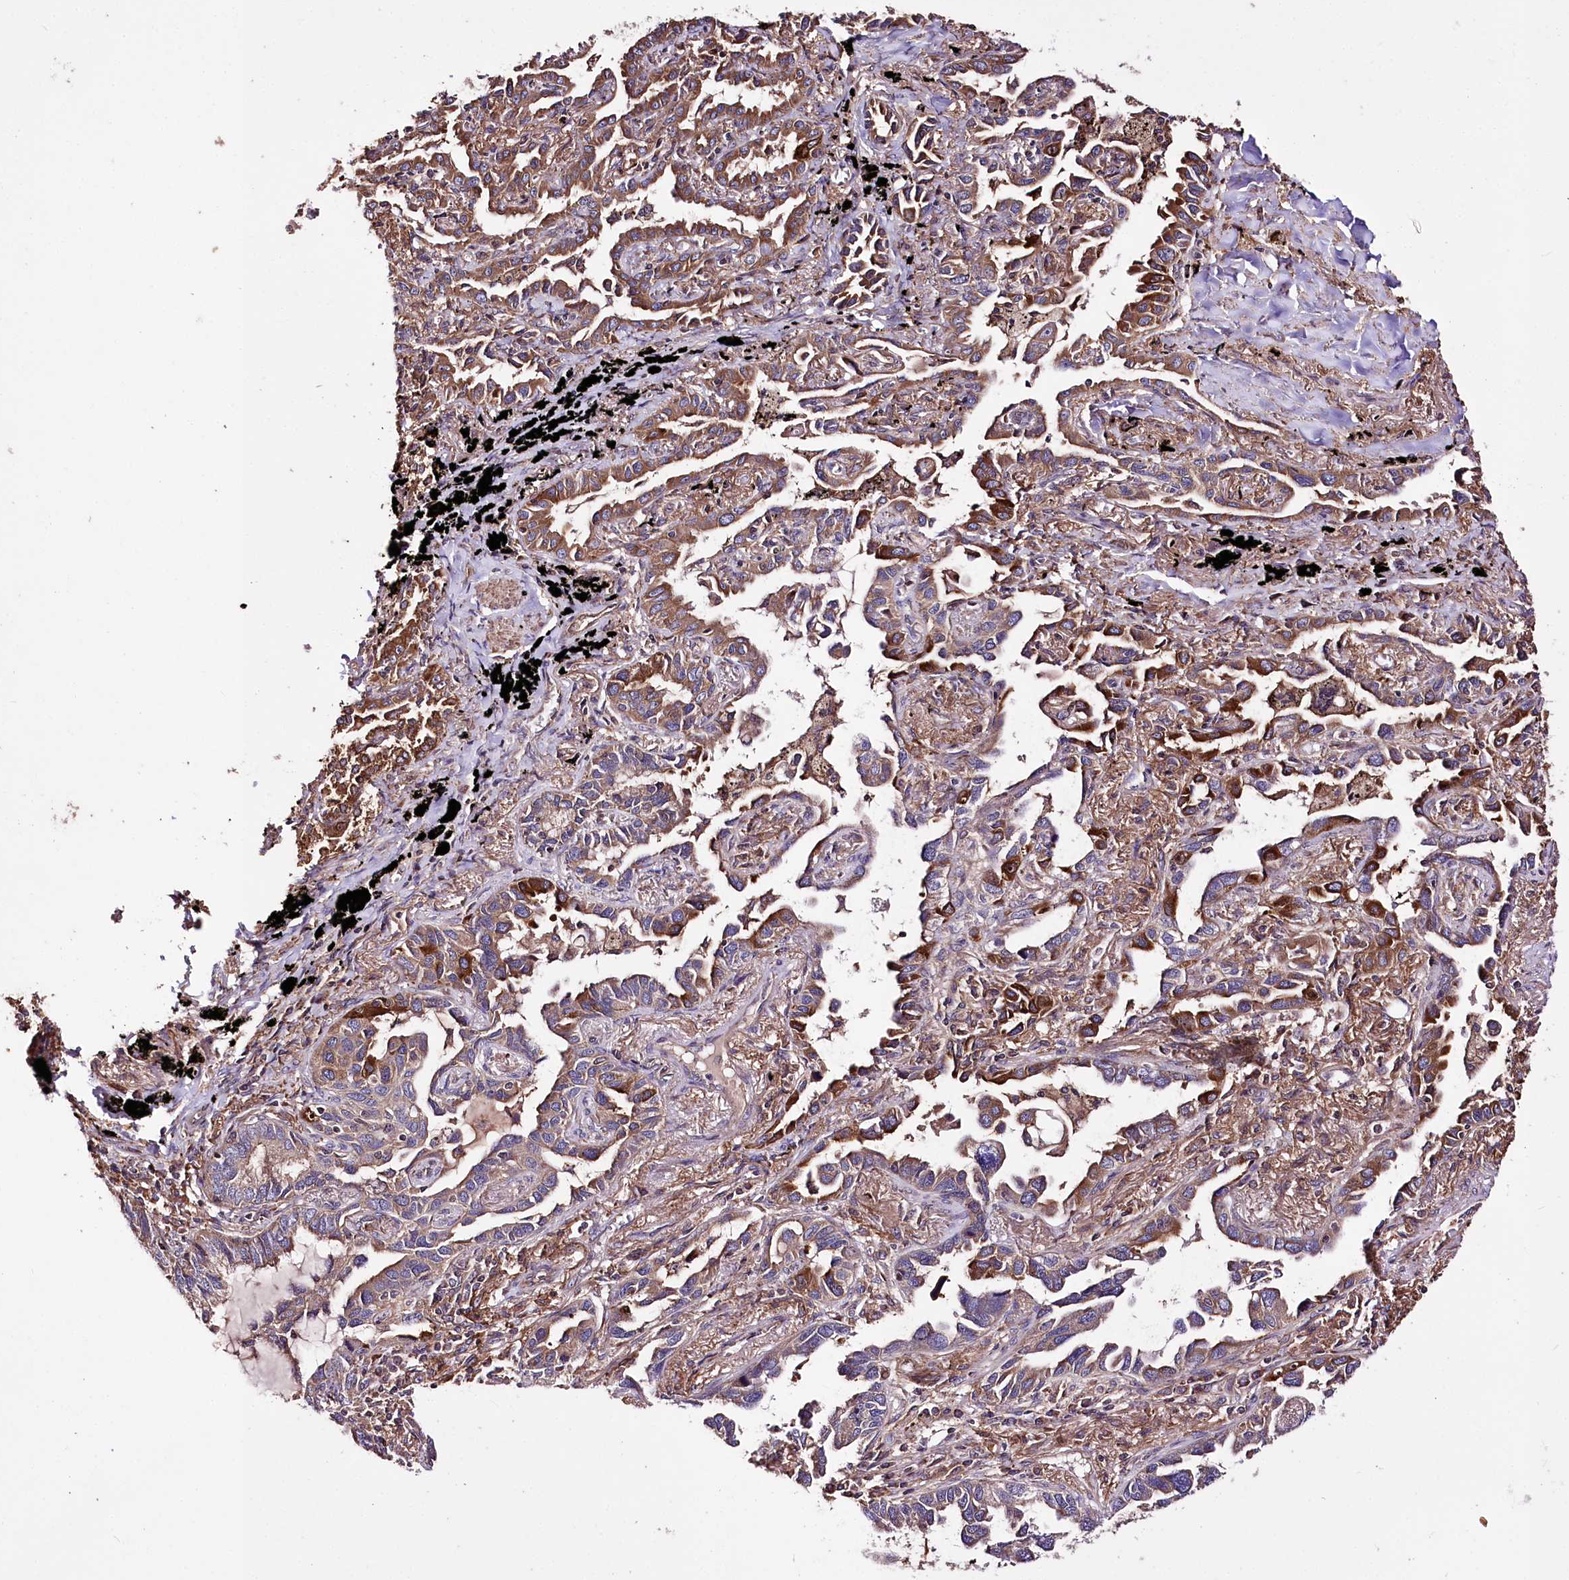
{"staining": {"intensity": "moderate", "quantity": ">75%", "location": "cytoplasmic/membranous"}, "tissue": "lung cancer", "cell_type": "Tumor cells", "image_type": "cancer", "snomed": [{"axis": "morphology", "description": "Adenocarcinoma, NOS"}, {"axis": "topography", "description": "Lung"}], "caption": "High-magnification brightfield microscopy of adenocarcinoma (lung) stained with DAB (brown) and counterstained with hematoxylin (blue). tumor cells exhibit moderate cytoplasmic/membranous positivity is seen in approximately>75% of cells.", "gene": "WWC1", "patient": {"sex": "male", "age": 67}}